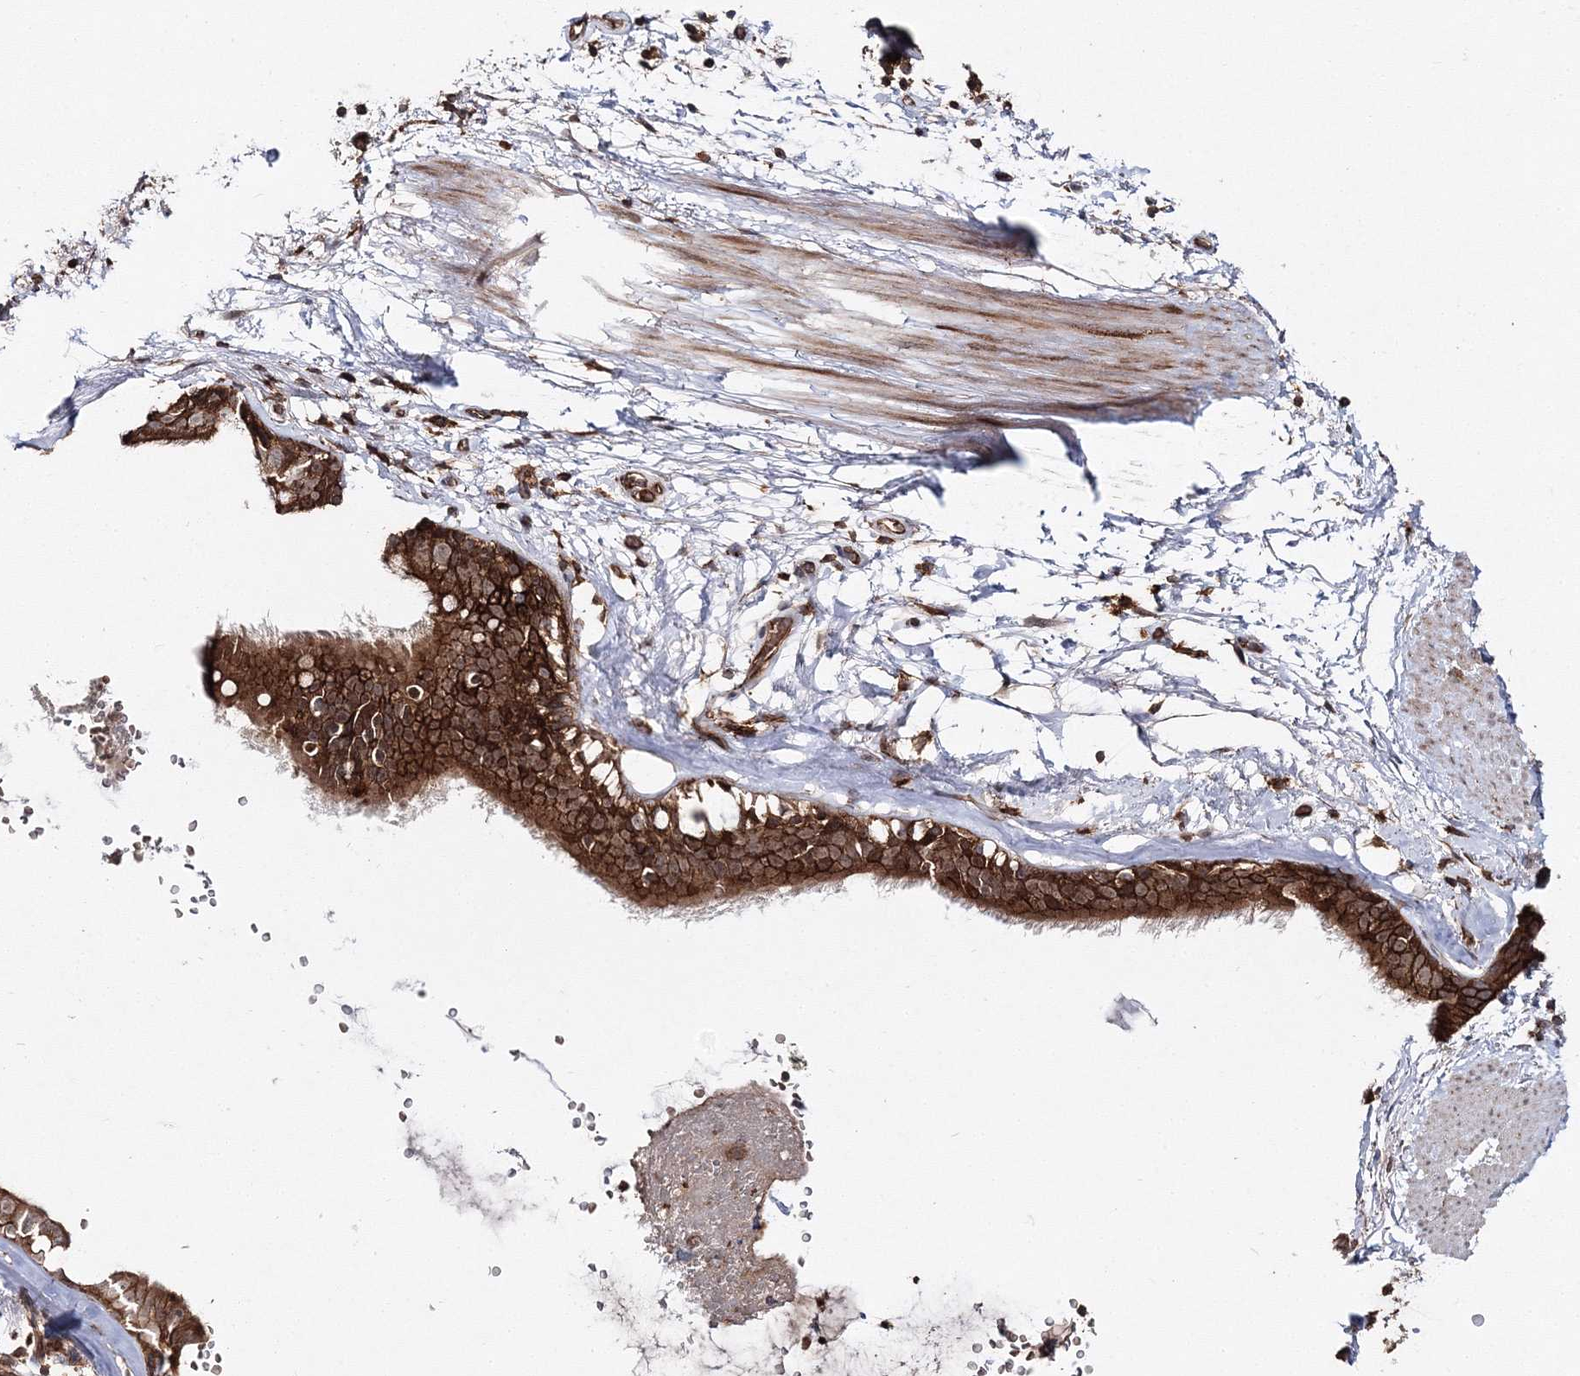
{"staining": {"intensity": "negative", "quantity": "none", "location": "none"}, "tissue": "adipose tissue", "cell_type": "Adipocytes", "image_type": "normal", "snomed": [{"axis": "morphology", "description": "Normal tissue, NOS"}, {"axis": "topography", "description": "Cartilage tissue"}], "caption": "Immunohistochemical staining of unremarkable adipose tissue exhibits no significant positivity in adipocytes. (DAB (3,3'-diaminobenzidine) immunohistochemistry (IHC) with hematoxylin counter stain).", "gene": "PCBD2", "patient": {"sex": "female", "age": 63}}